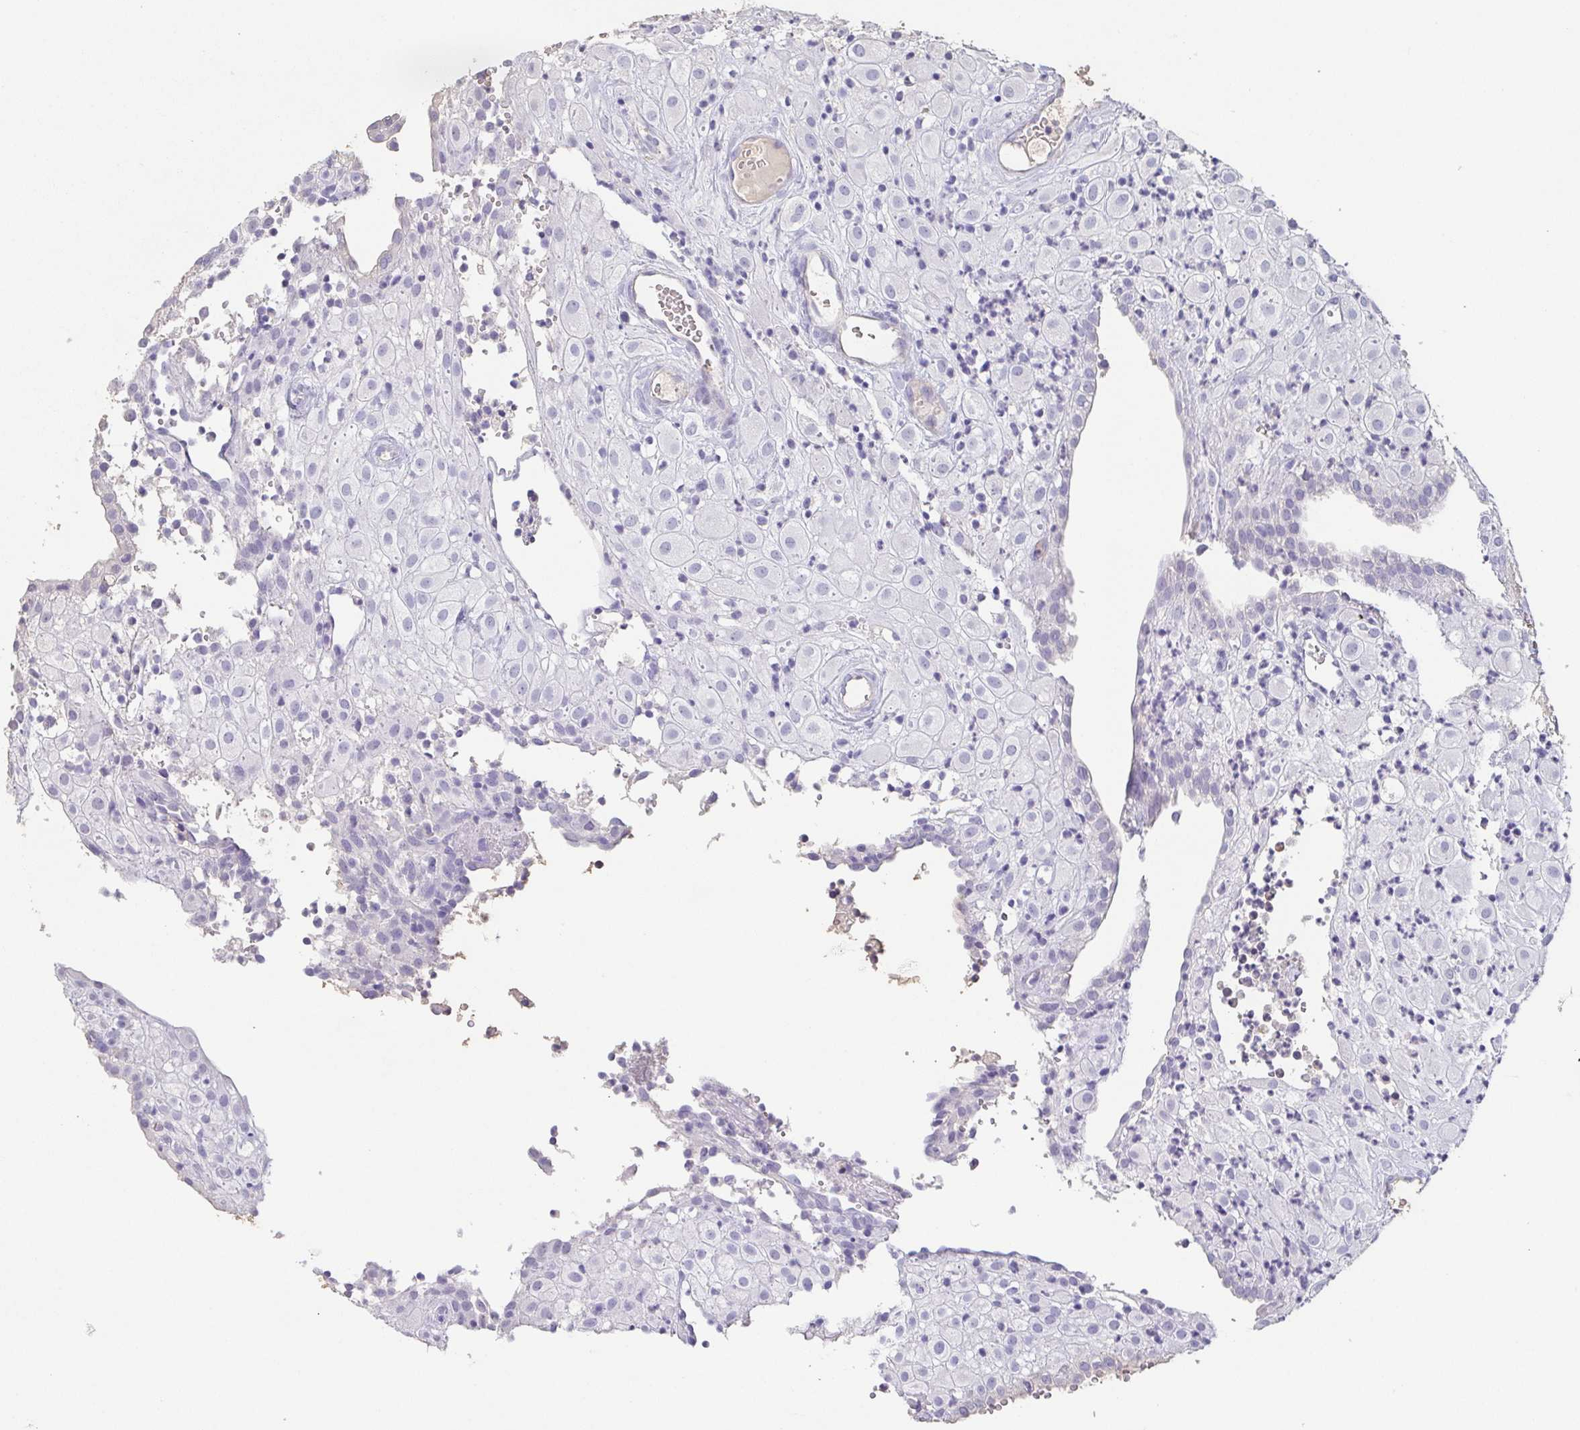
{"staining": {"intensity": "negative", "quantity": "none", "location": "none"}, "tissue": "placenta", "cell_type": "Decidual cells", "image_type": "normal", "snomed": [{"axis": "morphology", "description": "Normal tissue, NOS"}, {"axis": "topography", "description": "Placenta"}], "caption": "Immunohistochemical staining of normal human placenta displays no significant staining in decidual cells.", "gene": "BPIFA2", "patient": {"sex": "female", "age": 24}}